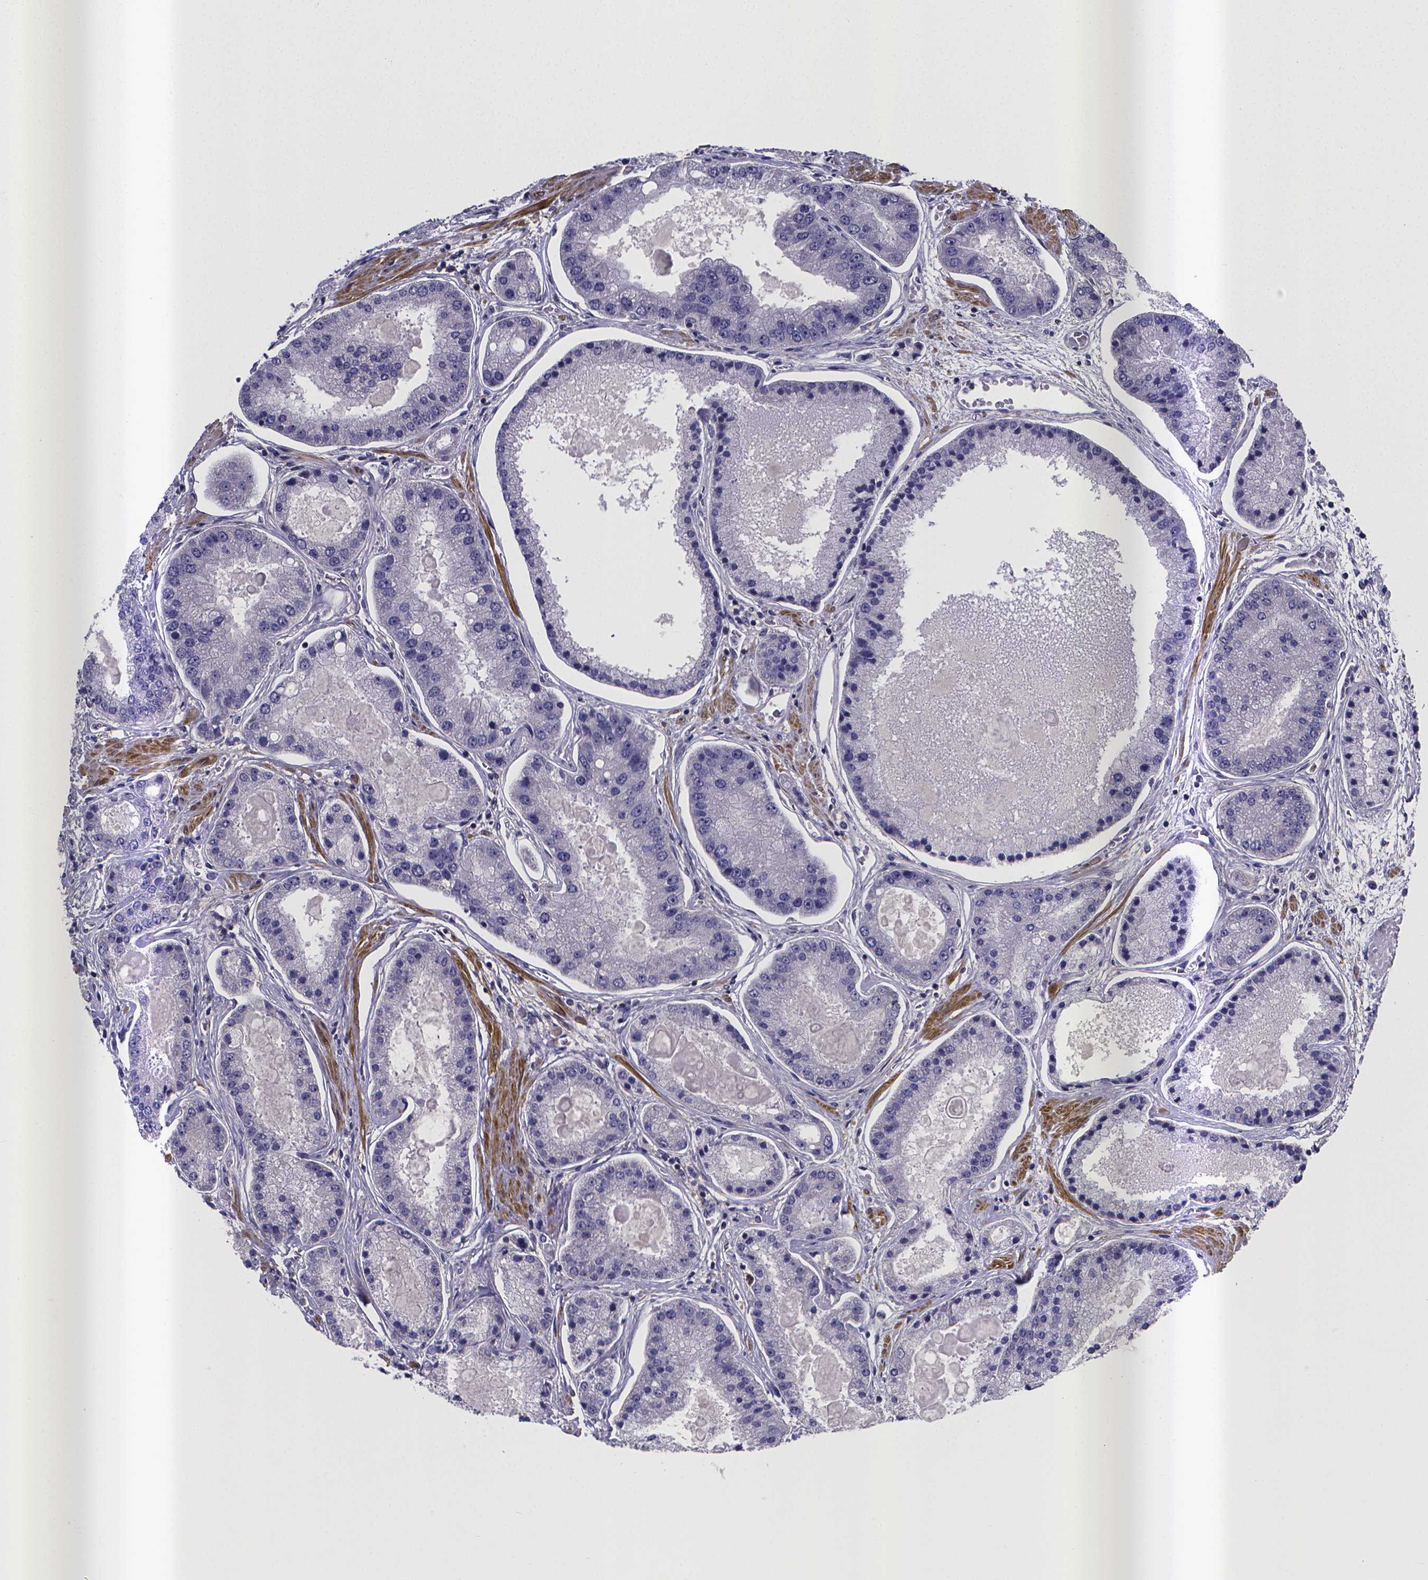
{"staining": {"intensity": "negative", "quantity": "none", "location": "none"}, "tissue": "prostate cancer", "cell_type": "Tumor cells", "image_type": "cancer", "snomed": [{"axis": "morphology", "description": "Adenocarcinoma, High grade"}, {"axis": "topography", "description": "Prostate"}], "caption": "Immunohistochemical staining of adenocarcinoma (high-grade) (prostate) reveals no significant expression in tumor cells.", "gene": "RERG", "patient": {"sex": "male", "age": 67}}